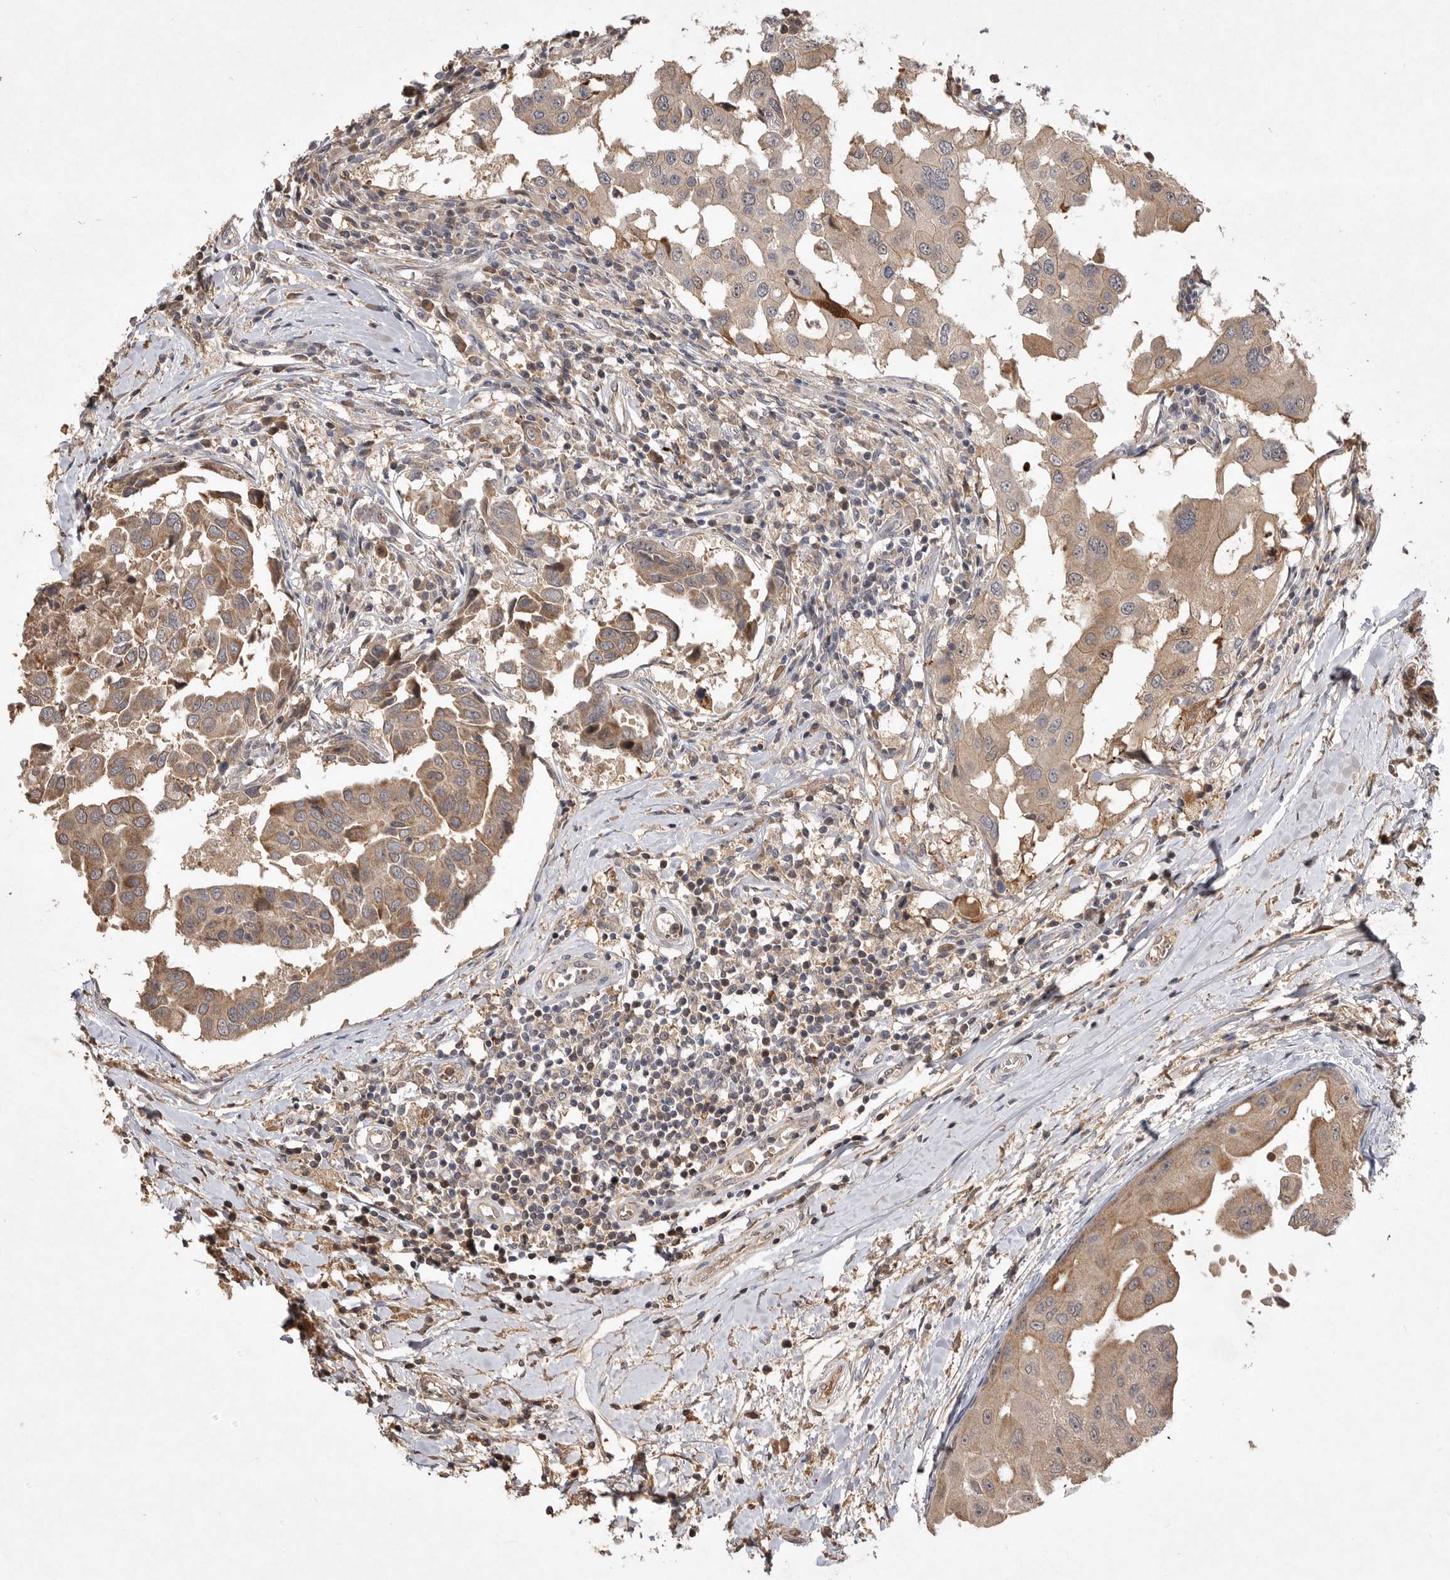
{"staining": {"intensity": "moderate", "quantity": ">75%", "location": "cytoplasmic/membranous"}, "tissue": "breast cancer", "cell_type": "Tumor cells", "image_type": "cancer", "snomed": [{"axis": "morphology", "description": "Duct carcinoma"}, {"axis": "topography", "description": "Breast"}], "caption": "IHC image of neoplastic tissue: breast cancer (invasive ductal carcinoma) stained using immunohistochemistry (IHC) shows medium levels of moderate protein expression localized specifically in the cytoplasmic/membranous of tumor cells, appearing as a cytoplasmic/membranous brown color.", "gene": "VN1R4", "patient": {"sex": "female", "age": 27}}